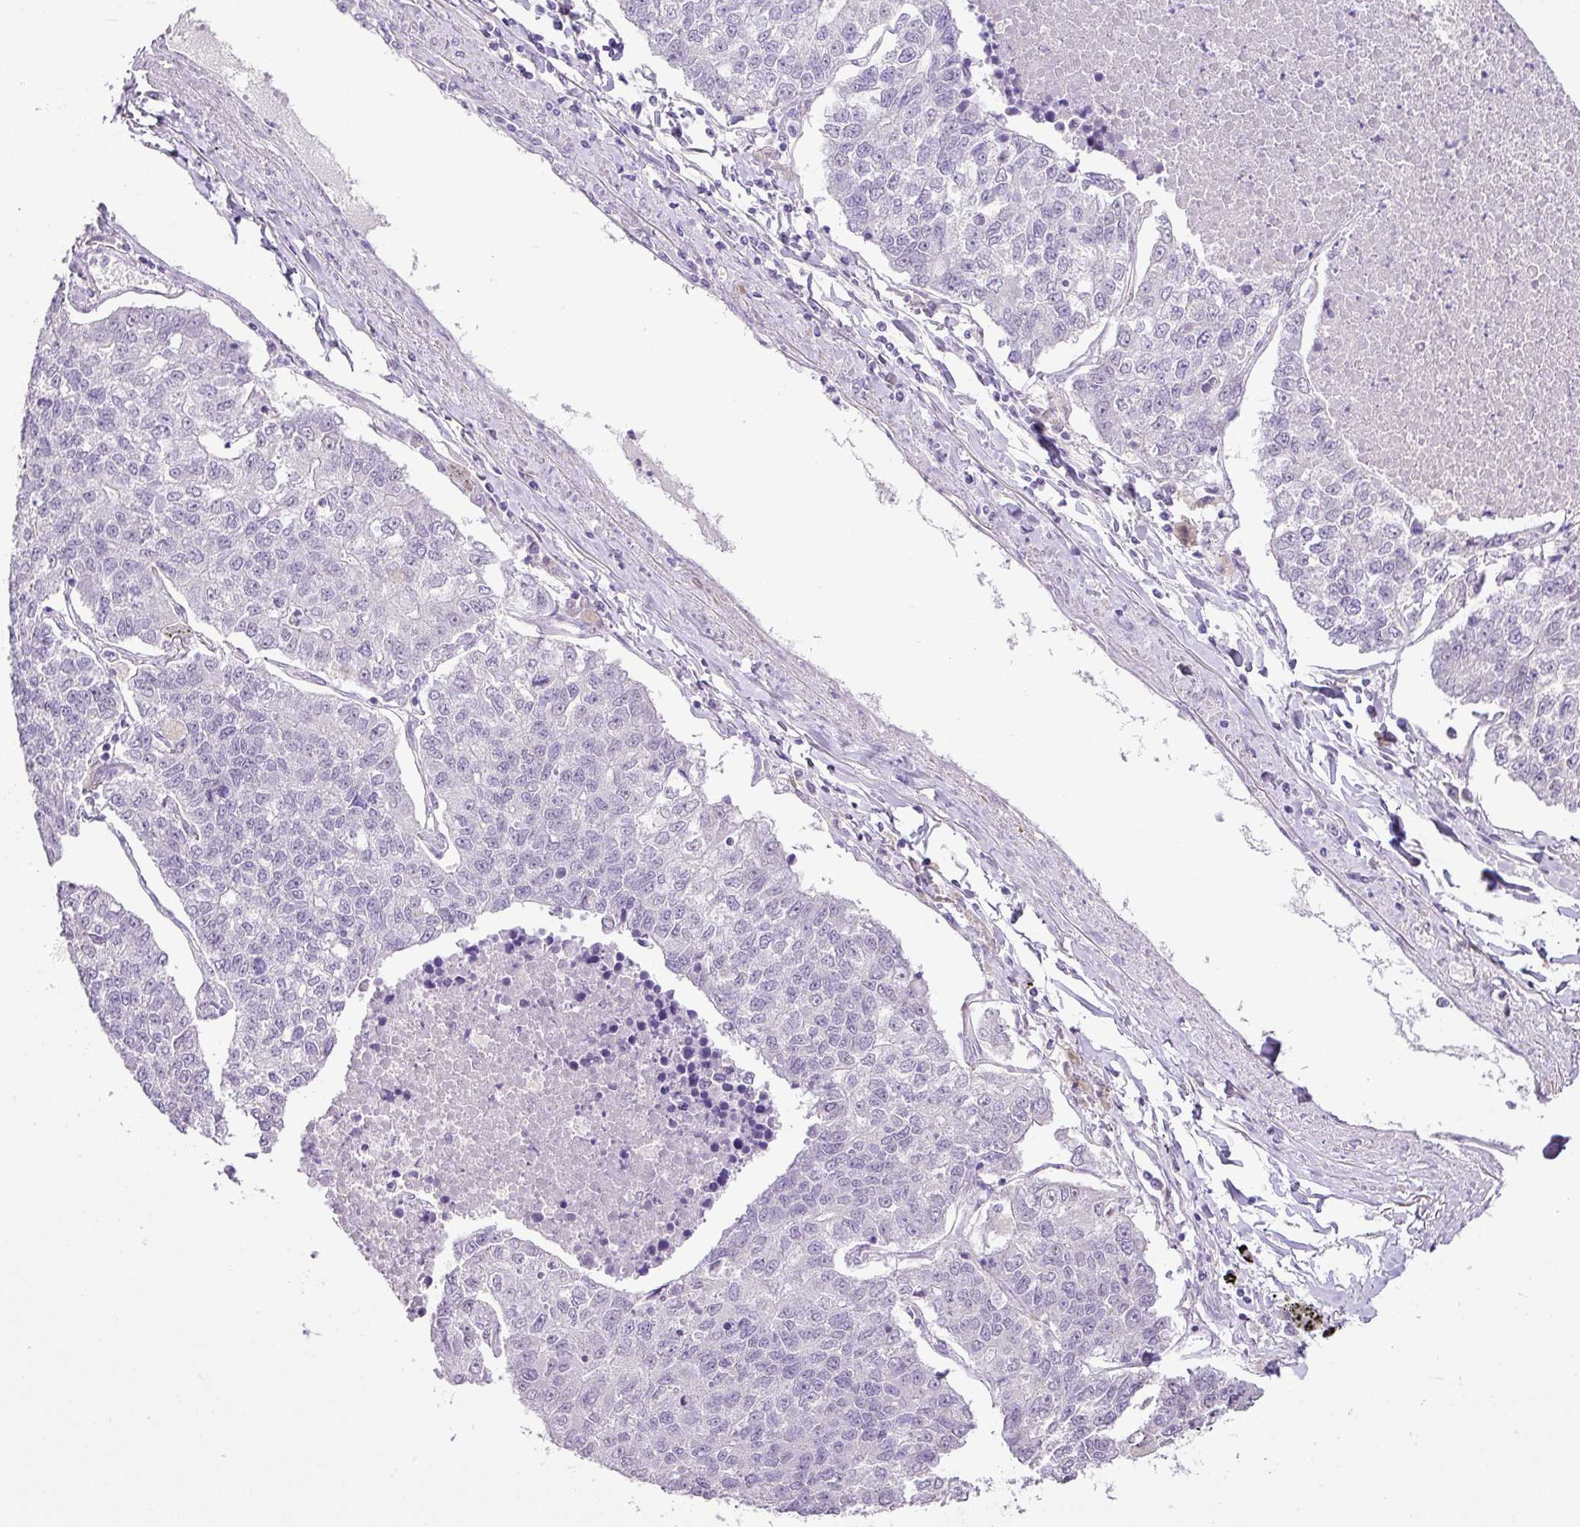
{"staining": {"intensity": "negative", "quantity": "none", "location": "none"}, "tissue": "lung cancer", "cell_type": "Tumor cells", "image_type": "cancer", "snomed": [{"axis": "morphology", "description": "Adenocarcinoma, NOS"}, {"axis": "topography", "description": "Lung"}], "caption": "High power microscopy histopathology image of an immunohistochemistry micrograph of lung adenocarcinoma, revealing no significant positivity in tumor cells.", "gene": "DIP2A", "patient": {"sex": "male", "age": 49}}